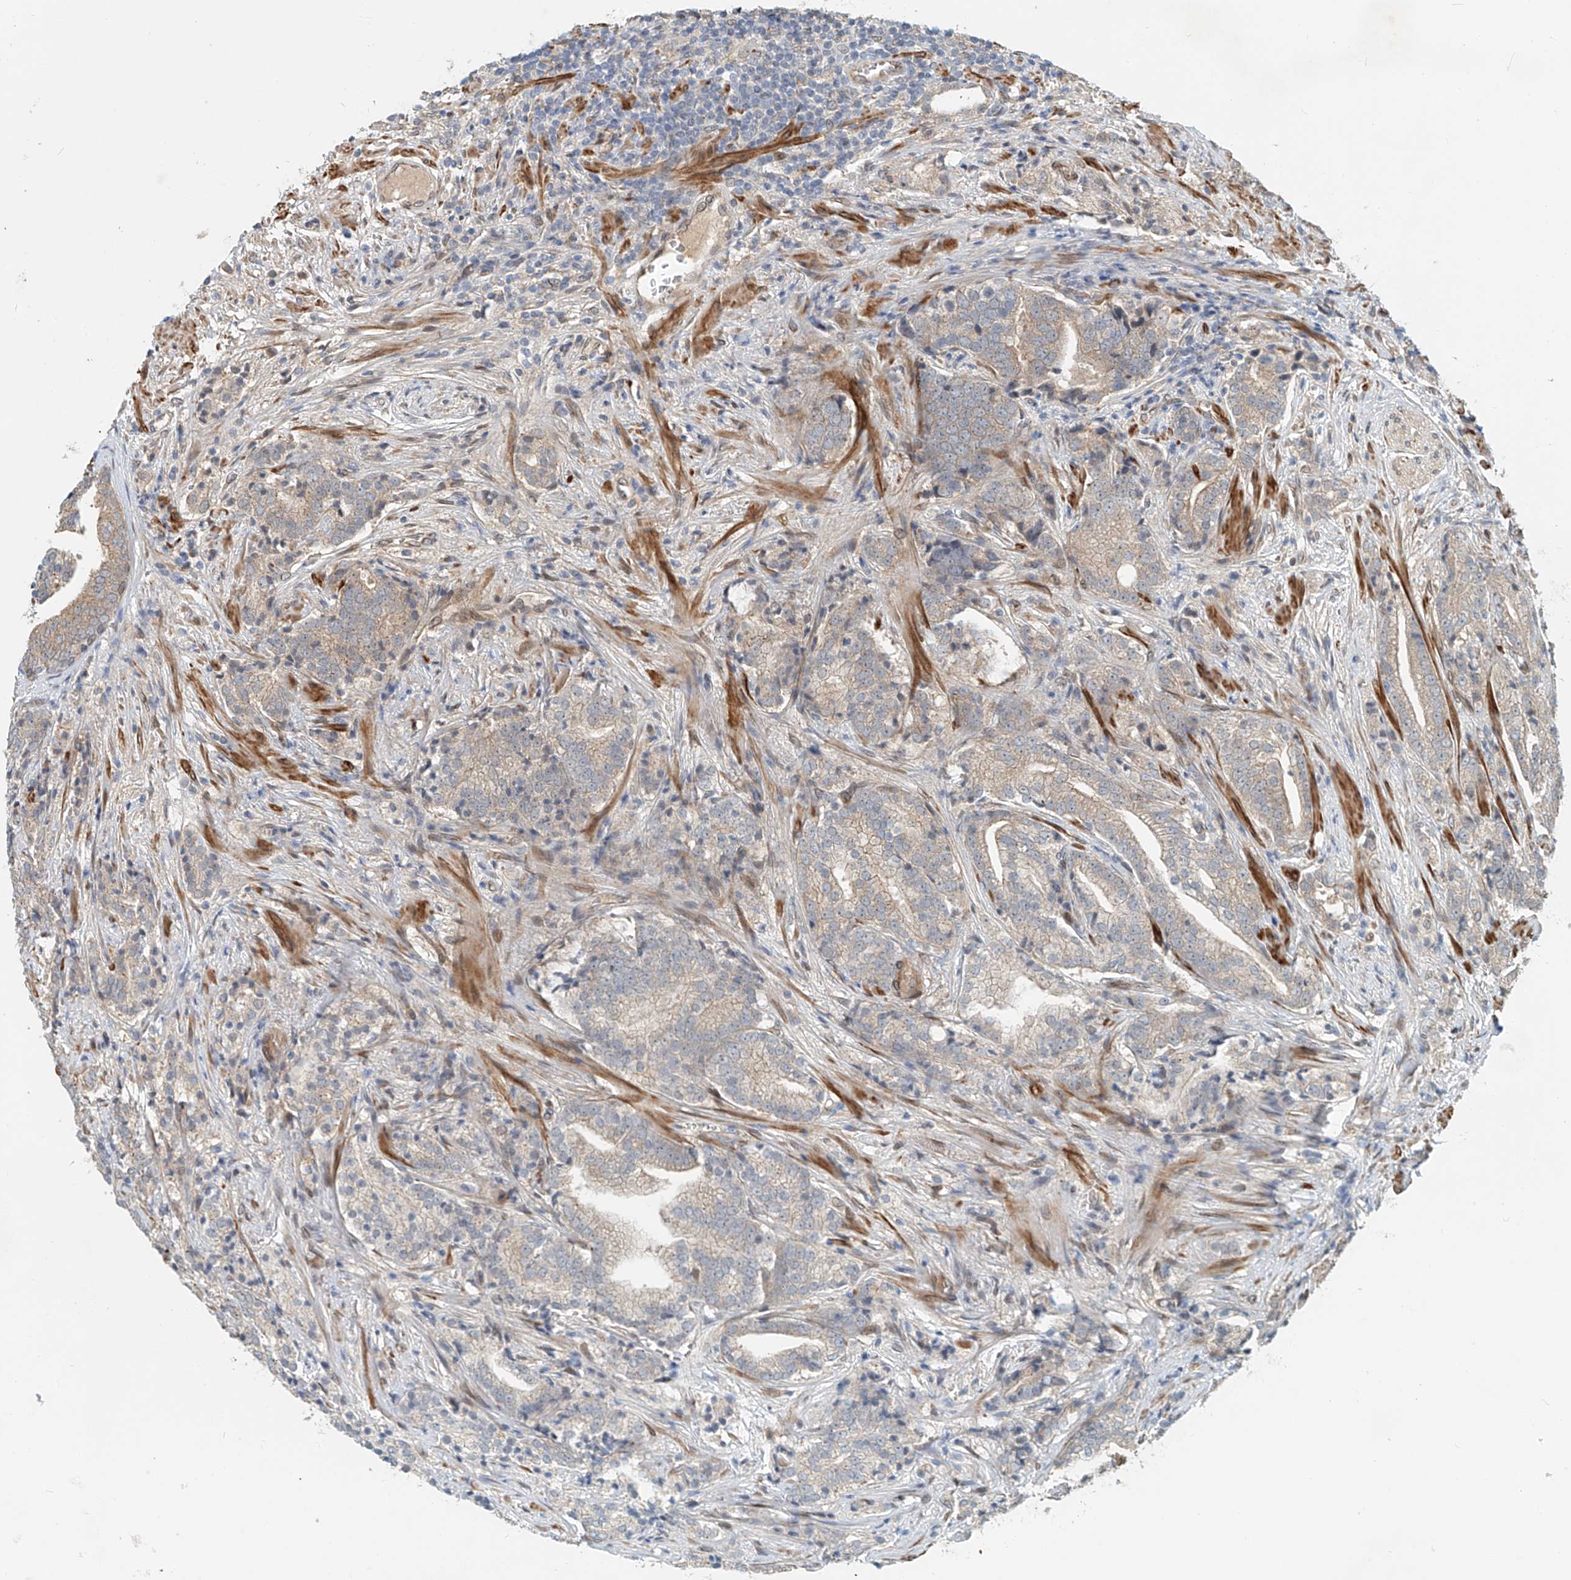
{"staining": {"intensity": "negative", "quantity": "none", "location": "none"}, "tissue": "prostate cancer", "cell_type": "Tumor cells", "image_type": "cancer", "snomed": [{"axis": "morphology", "description": "Adenocarcinoma, High grade"}, {"axis": "topography", "description": "Prostate"}], "caption": "This is an immunohistochemistry (IHC) photomicrograph of high-grade adenocarcinoma (prostate). There is no expression in tumor cells.", "gene": "SASH1", "patient": {"sex": "male", "age": 57}}